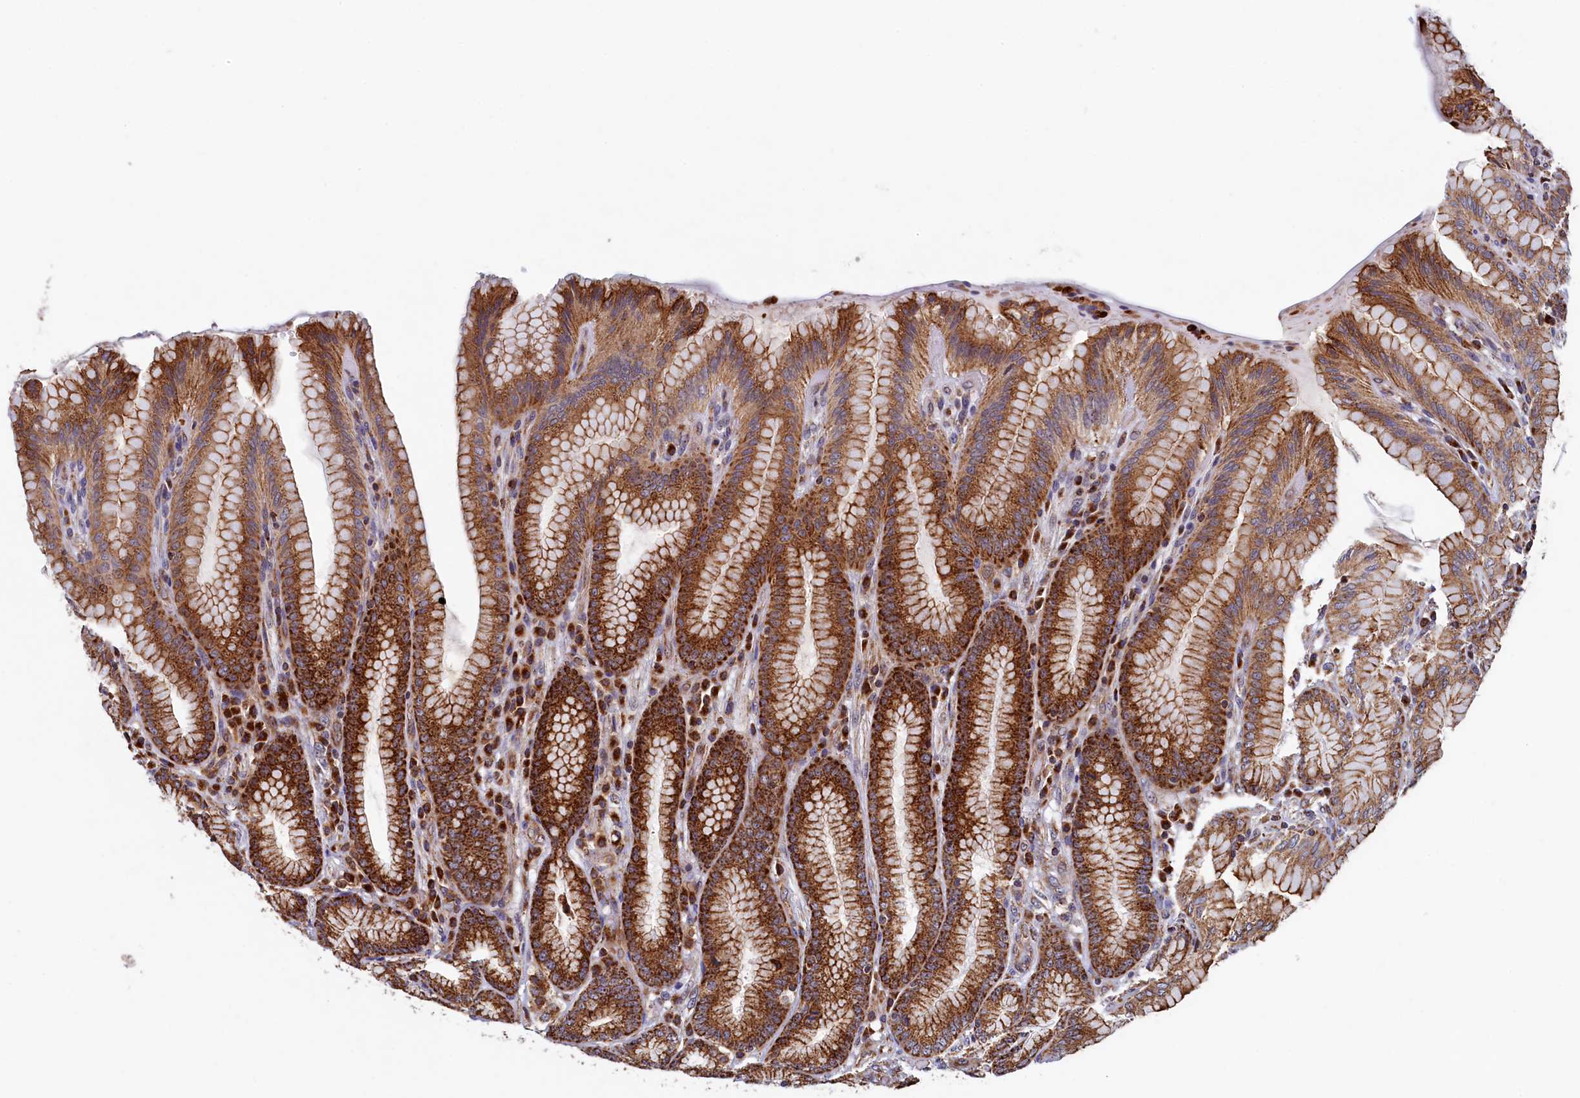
{"staining": {"intensity": "strong", "quantity": ">75%", "location": "cytoplasmic/membranous"}, "tissue": "stomach", "cell_type": "Glandular cells", "image_type": "normal", "snomed": [{"axis": "morphology", "description": "Normal tissue, NOS"}, {"axis": "topography", "description": "Stomach, upper"}, {"axis": "topography", "description": "Stomach, lower"}], "caption": "A brown stain shows strong cytoplasmic/membranous positivity of a protein in glandular cells of benign stomach.", "gene": "UBE3B", "patient": {"sex": "female", "age": 76}}